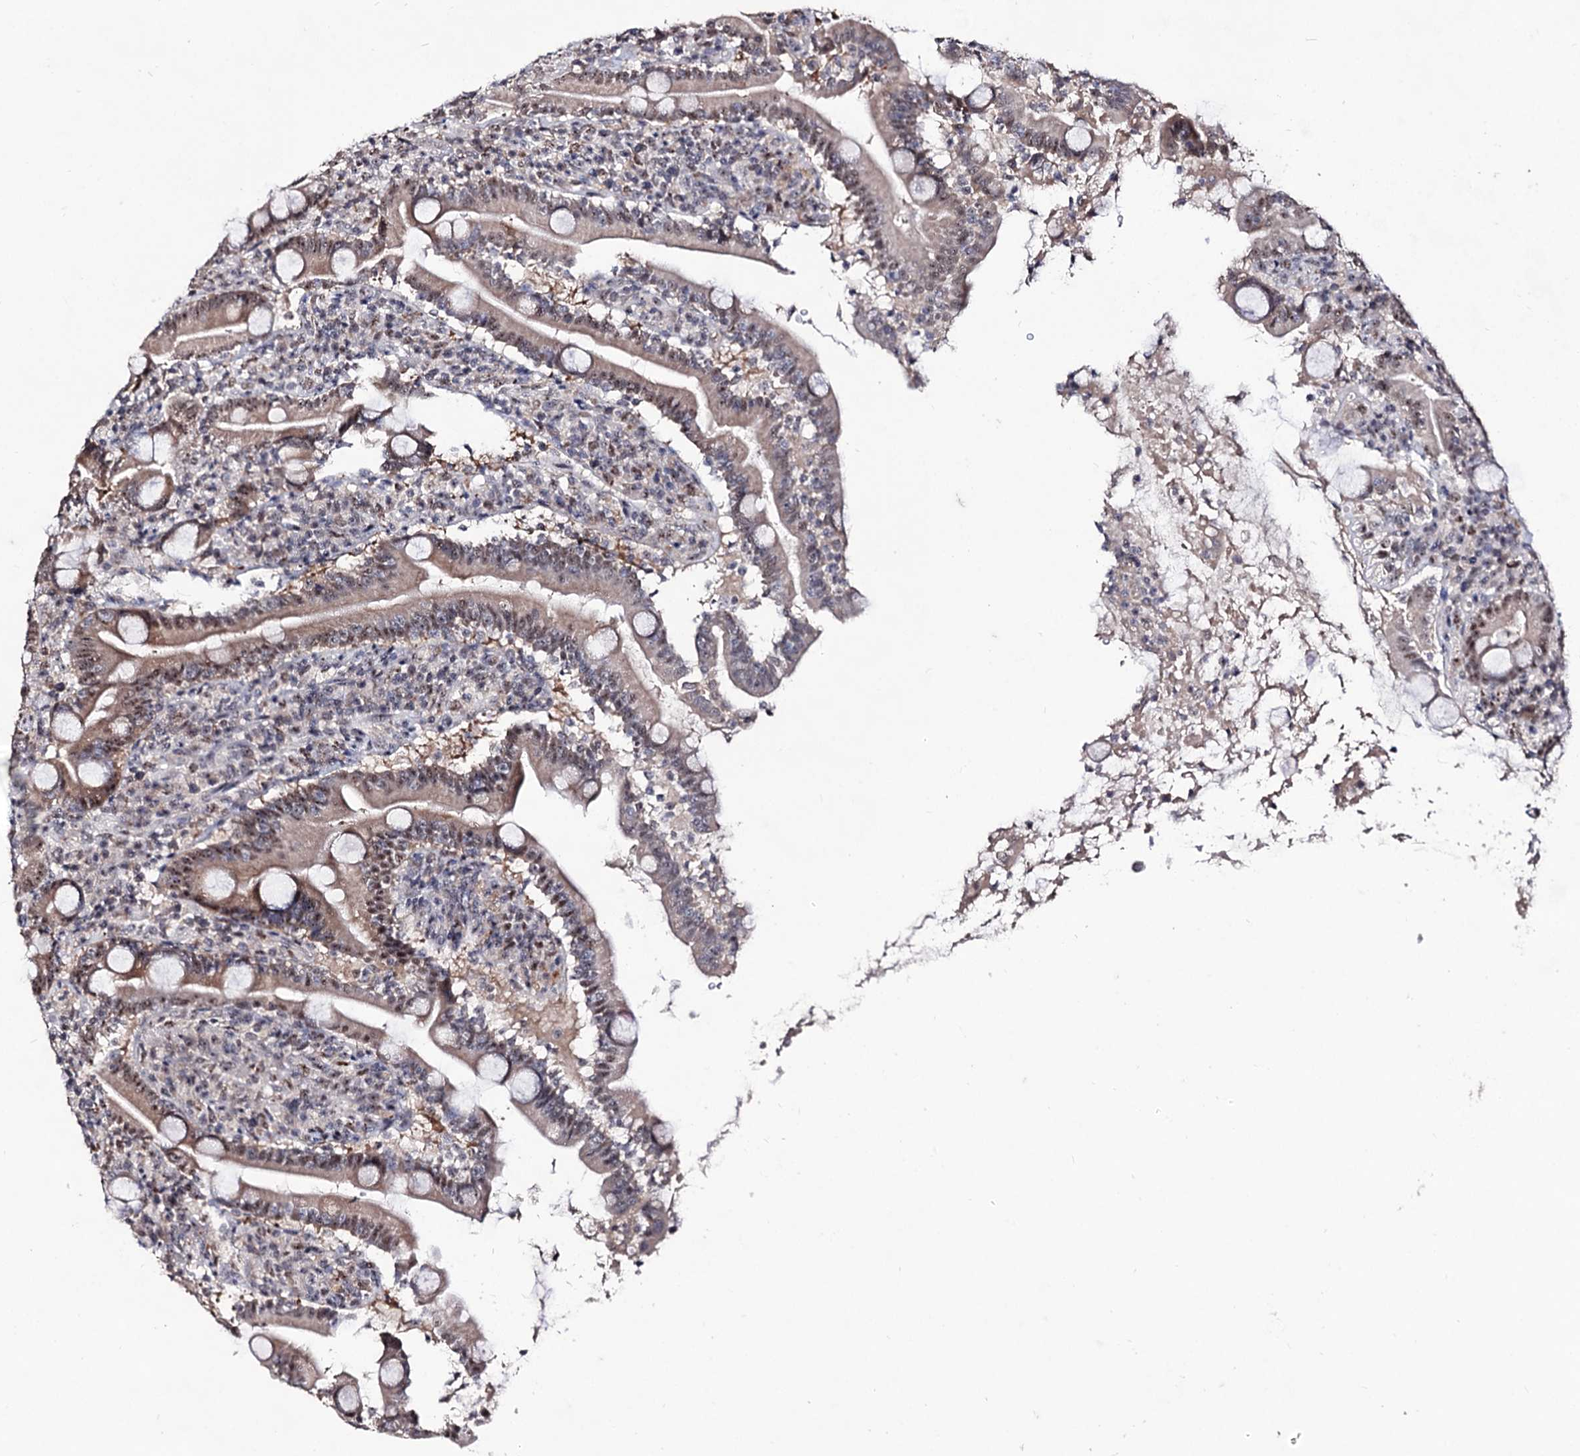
{"staining": {"intensity": "moderate", "quantity": ">75%", "location": "nuclear"}, "tissue": "duodenum", "cell_type": "Glandular cells", "image_type": "normal", "snomed": [{"axis": "morphology", "description": "Normal tissue, NOS"}, {"axis": "topography", "description": "Duodenum"}], "caption": "Protein analysis of benign duodenum reveals moderate nuclear expression in about >75% of glandular cells.", "gene": "EXOSC10", "patient": {"sex": "male", "age": 35}}